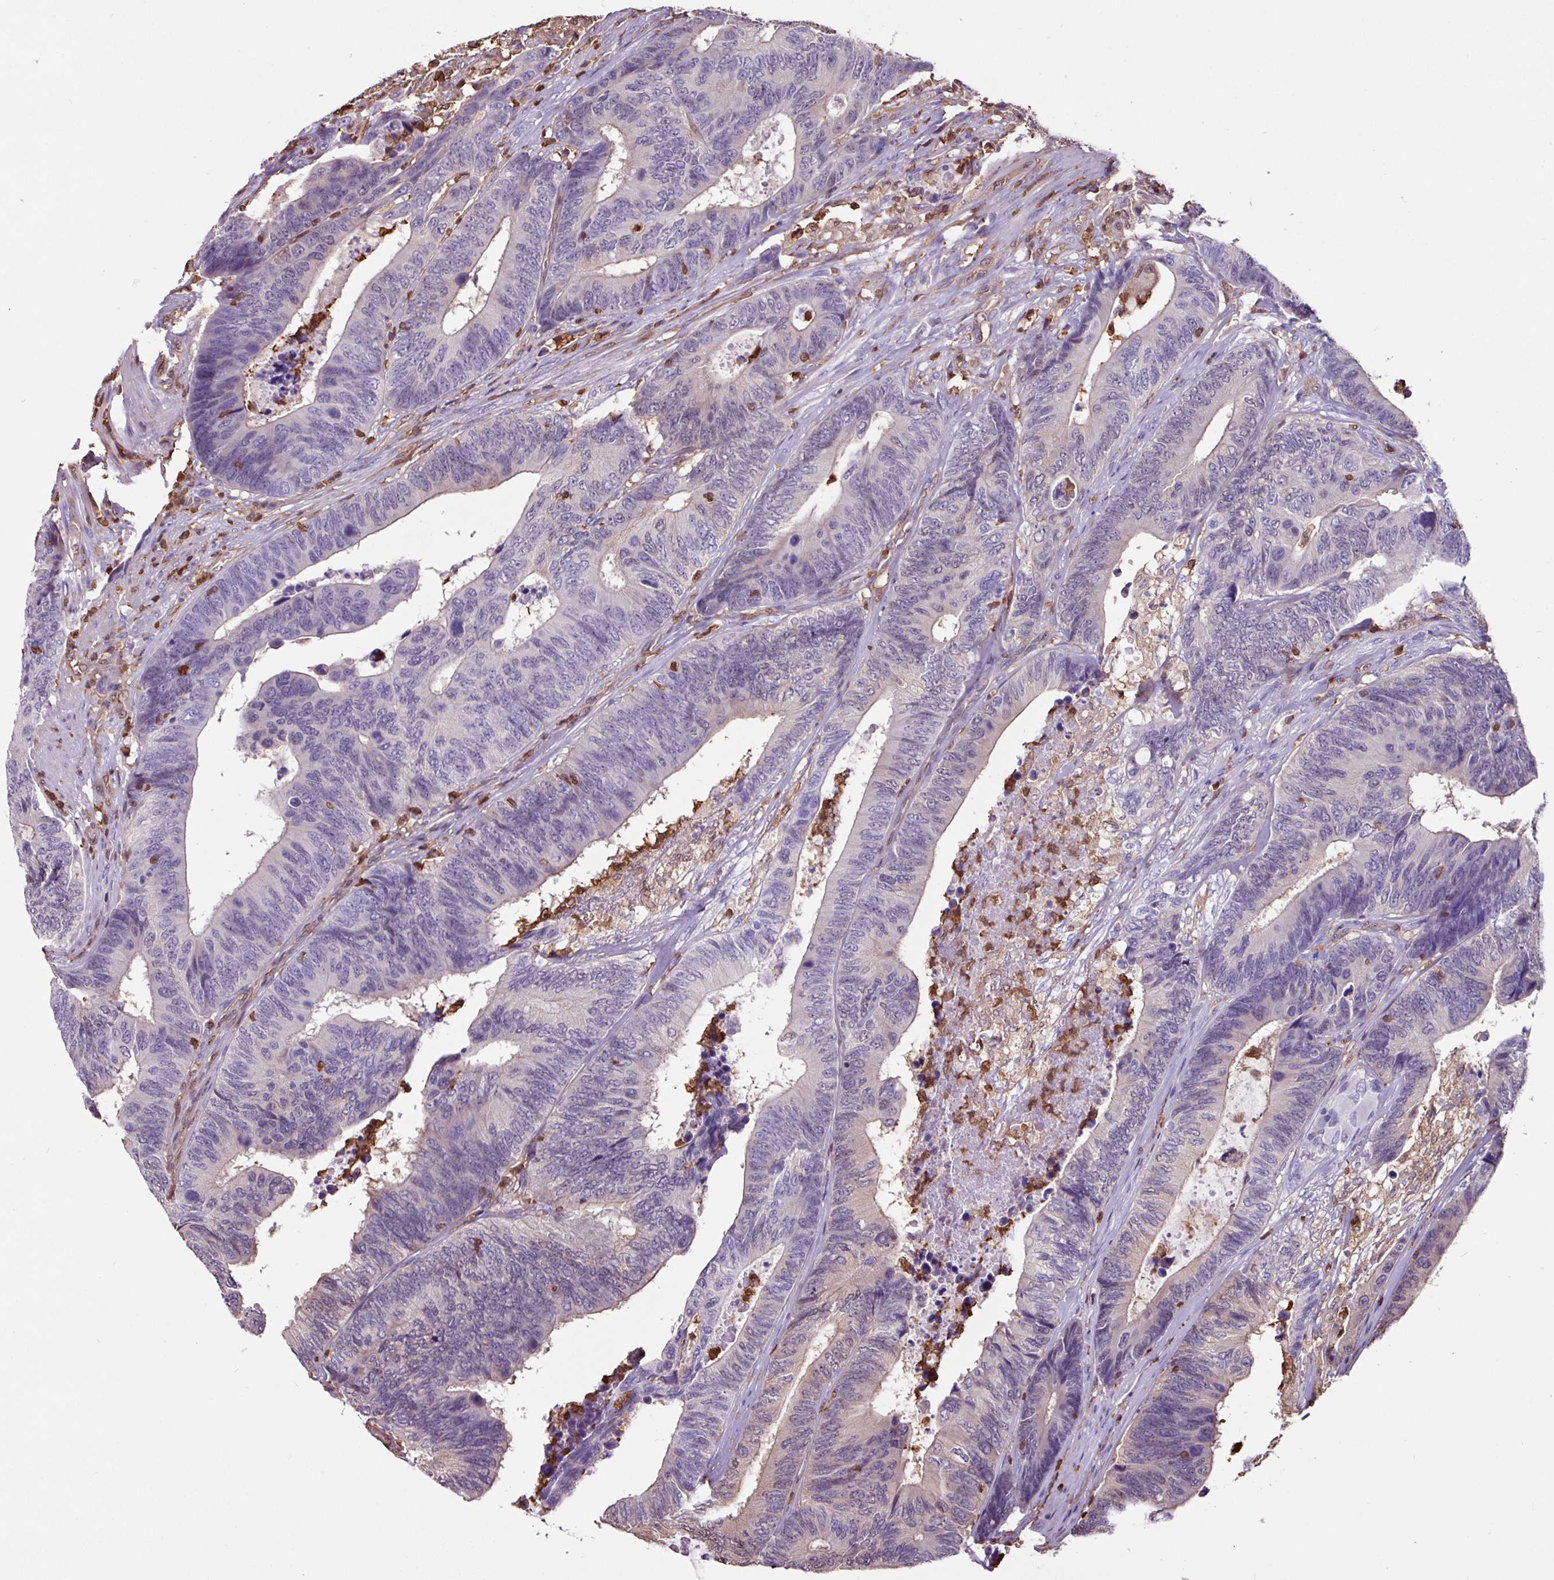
{"staining": {"intensity": "weak", "quantity": "25%-75%", "location": "cytoplasmic/membranous"}, "tissue": "colorectal cancer", "cell_type": "Tumor cells", "image_type": "cancer", "snomed": [{"axis": "morphology", "description": "Adenocarcinoma, NOS"}, {"axis": "topography", "description": "Colon"}], "caption": "This image exhibits adenocarcinoma (colorectal) stained with immunohistochemistry to label a protein in brown. The cytoplasmic/membranous of tumor cells show weak positivity for the protein. Nuclei are counter-stained blue.", "gene": "ARHGDIB", "patient": {"sex": "male", "age": 87}}